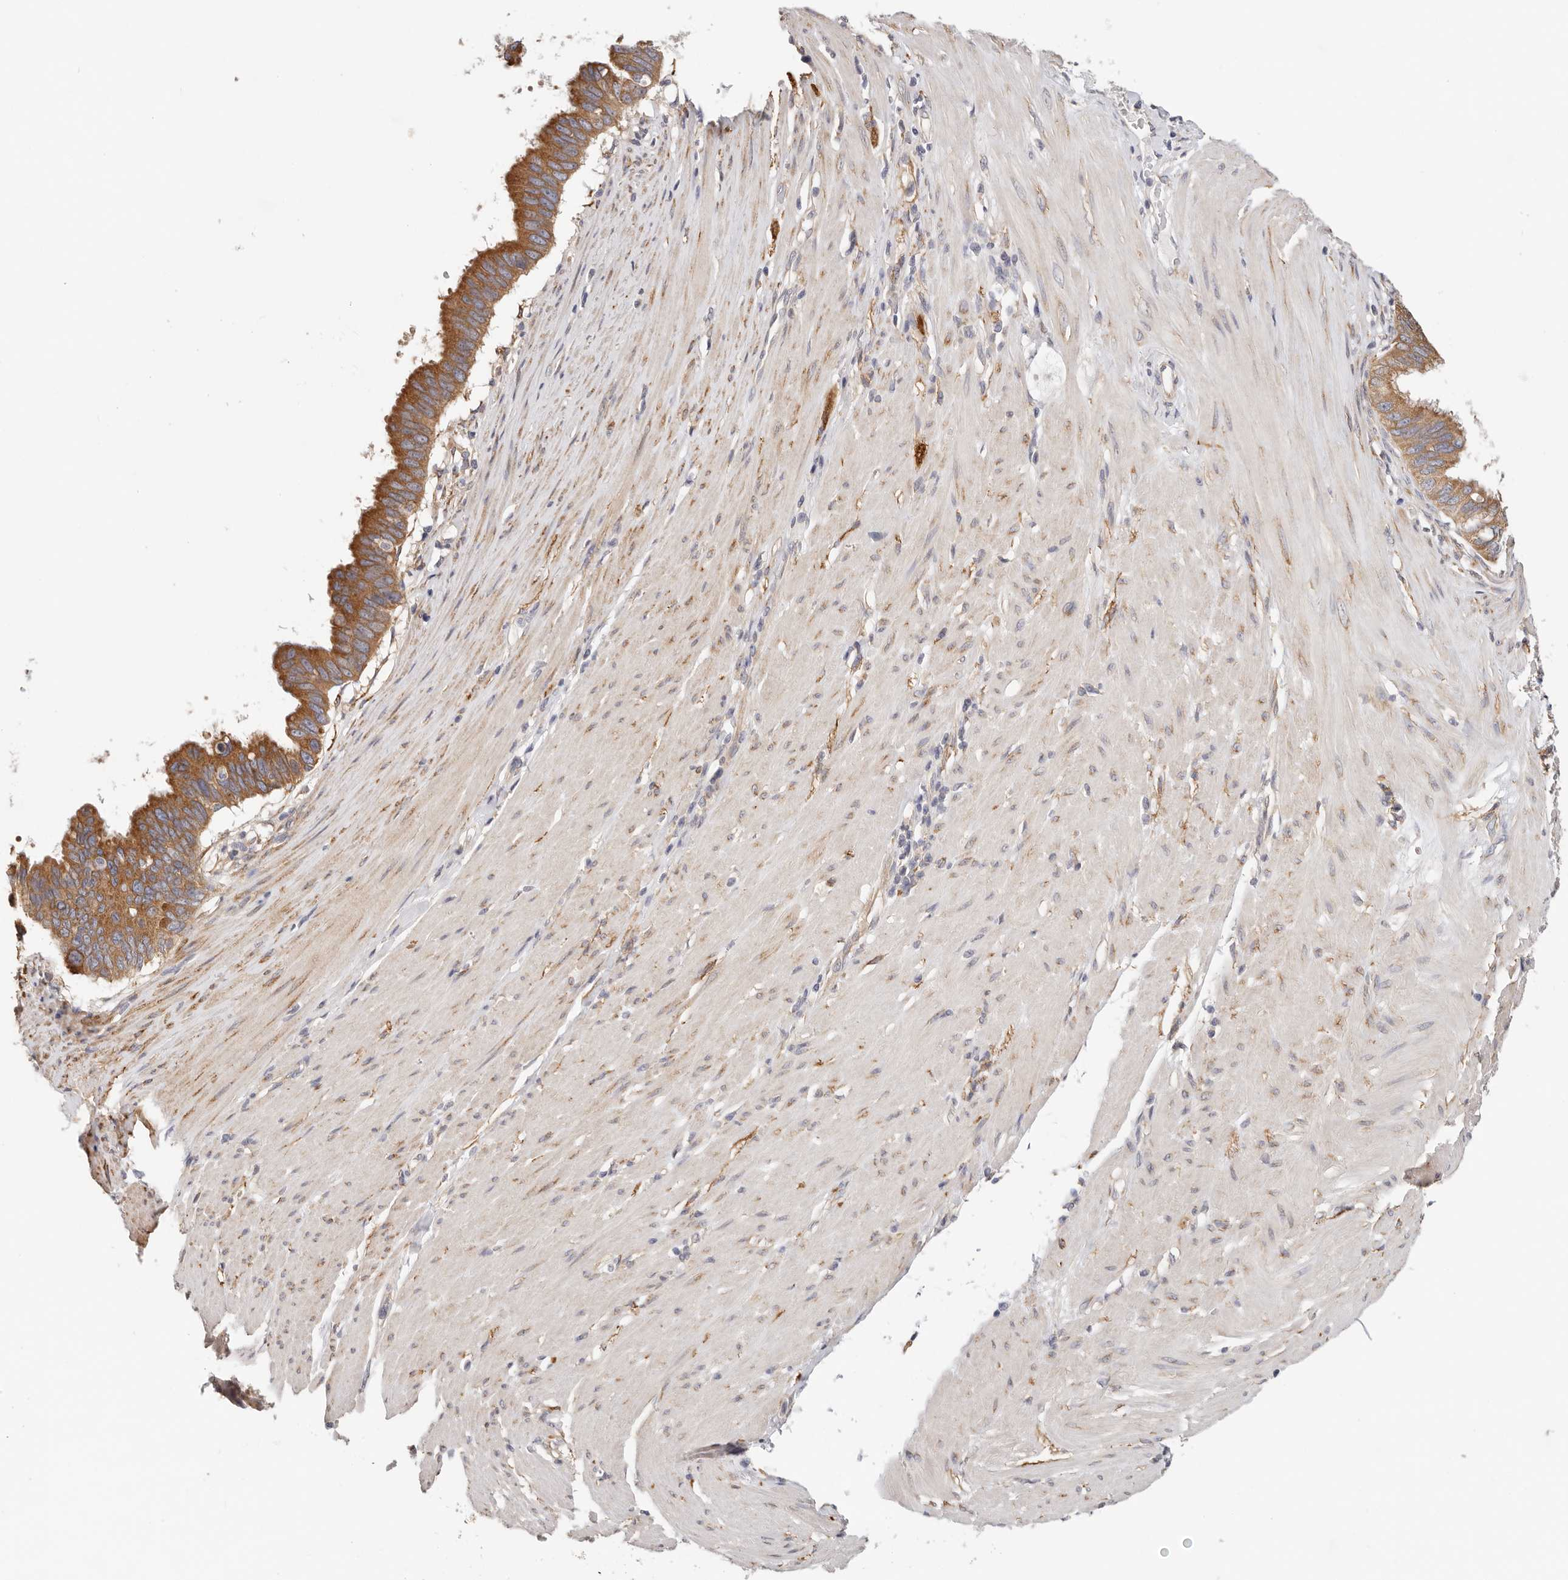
{"staining": {"intensity": "moderate", "quantity": ">75%", "location": "cytoplasmic/membranous"}, "tissue": "pancreatic cancer", "cell_type": "Tumor cells", "image_type": "cancer", "snomed": [{"axis": "morphology", "description": "Adenocarcinoma, NOS"}, {"axis": "topography", "description": "Pancreas"}], "caption": "Immunohistochemistry micrograph of human adenocarcinoma (pancreatic) stained for a protein (brown), which exhibits medium levels of moderate cytoplasmic/membranous staining in about >75% of tumor cells.", "gene": "AFDN", "patient": {"sex": "female", "age": 56}}